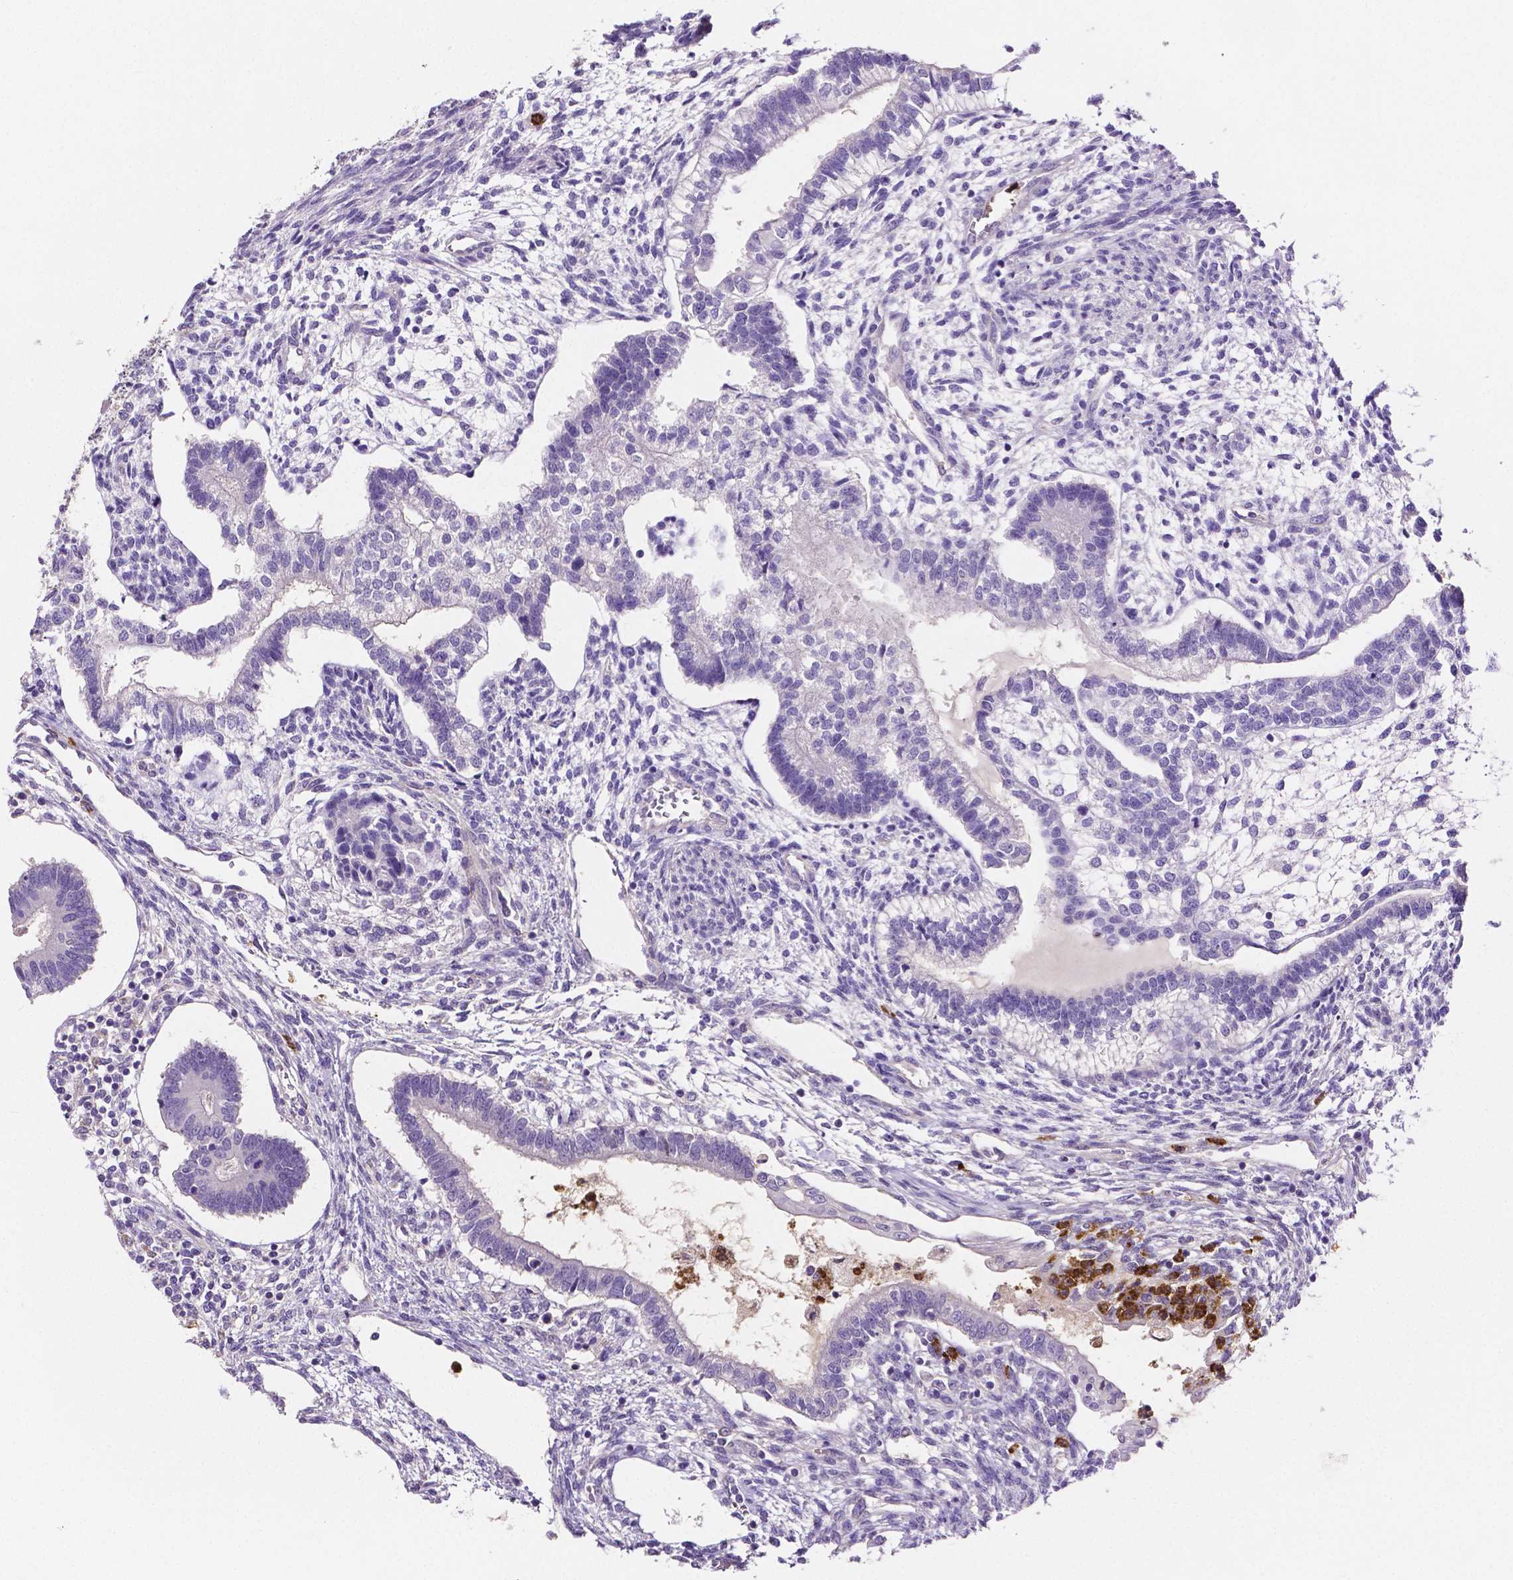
{"staining": {"intensity": "negative", "quantity": "none", "location": "none"}, "tissue": "testis cancer", "cell_type": "Tumor cells", "image_type": "cancer", "snomed": [{"axis": "morphology", "description": "Carcinoma, Embryonal, NOS"}, {"axis": "topography", "description": "Testis"}], "caption": "IHC histopathology image of testis cancer (embryonal carcinoma) stained for a protein (brown), which demonstrates no positivity in tumor cells. The staining was performed using DAB (3,3'-diaminobenzidine) to visualize the protein expression in brown, while the nuclei were stained in blue with hematoxylin (Magnification: 20x).", "gene": "MMP9", "patient": {"sex": "male", "age": 37}}